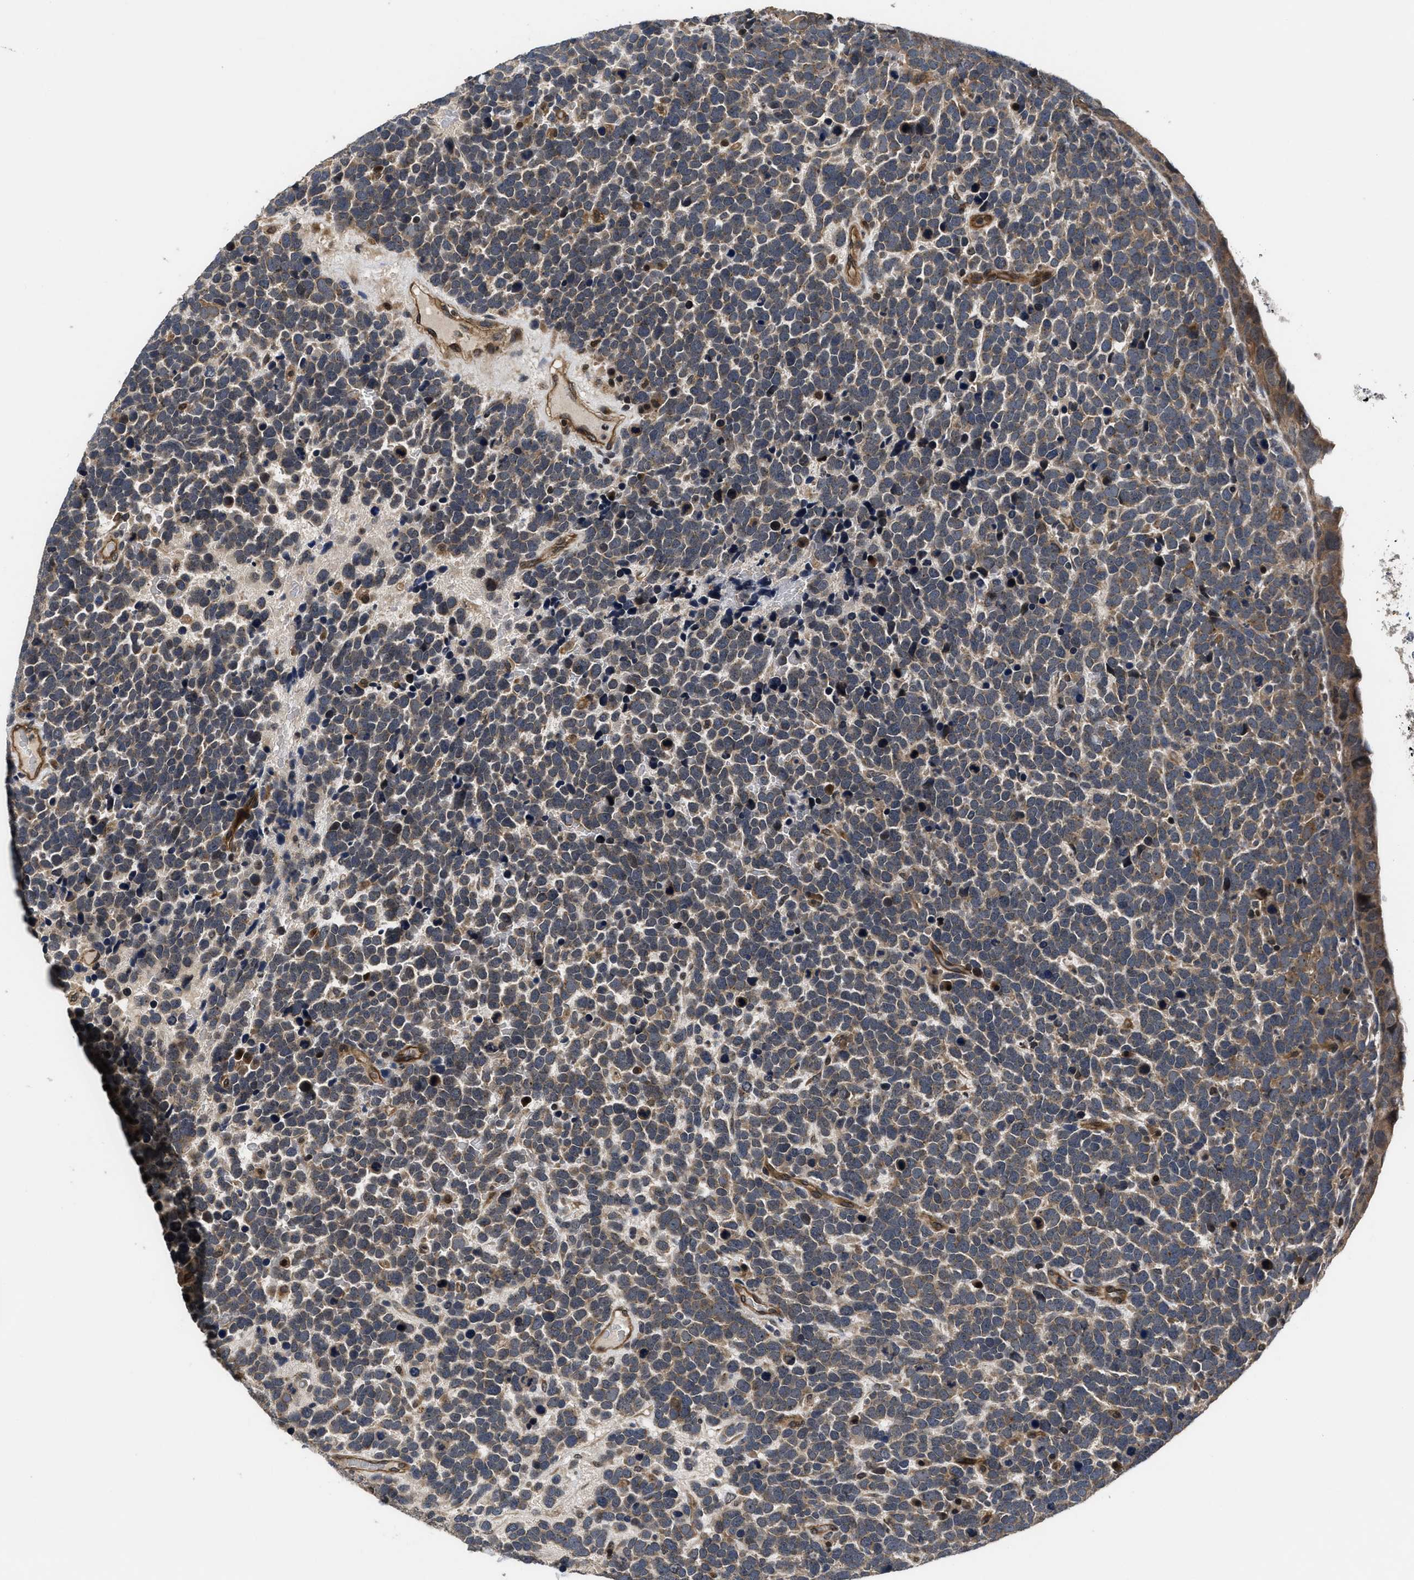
{"staining": {"intensity": "moderate", "quantity": "25%-75%", "location": "cytoplasmic/membranous"}, "tissue": "urothelial cancer", "cell_type": "Tumor cells", "image_type": "cancer", "snomed": [{"axis": "morphology", "description": "Urothelial carcinoma, High grade"}, {"axis": "topography", "description": "Urinary bladder"}], "caption": "Immunohistochemistry (IHC) micrograph of urothelial carcinoma (high-grade) stained for a protein (brown), which demonstrates medium levels of moderate cytoplasmic/membranous positivity in approximately 25%-75% of tumor cells.", "gene": "DNAJC14", "patient": {"sex": "female", "age": 82}}